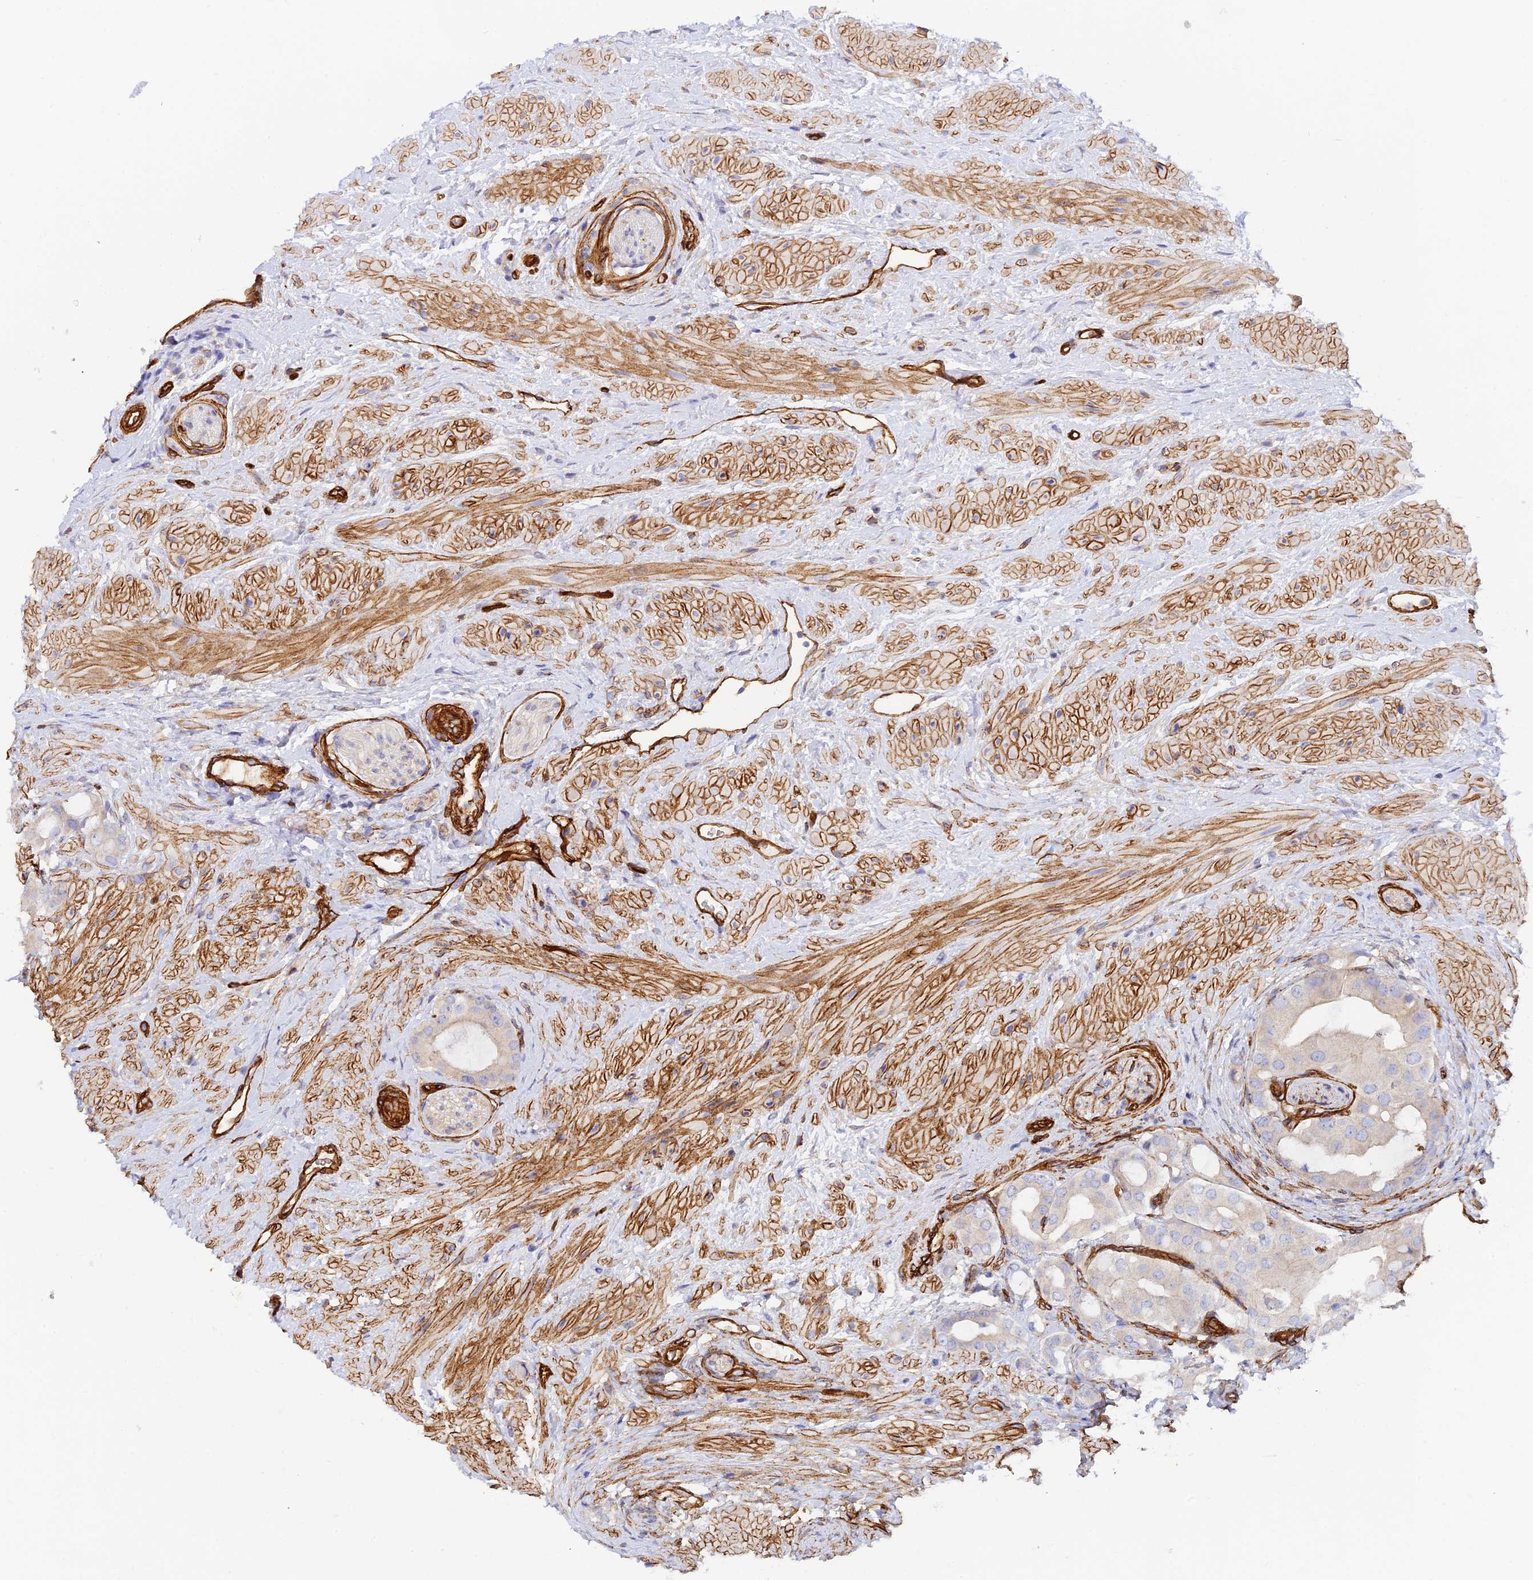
{"staining": {"intensity": "negative", "quantity": "none", "location": "none"}, "tissue": "prostate cancer", "cell_type": "Tumor cells", "image_type": "cancer", "snomed": [{"axis": "morphology", "description": "Adenocarcinoma, Low grade"}, {"axis": "topography", "description": "Prostate"}], "caption": "High power microscopy photomicrograph of an immunohistochemistry histopathology image of prostate cancer (low-grade adenocarcinoma), revealing no significant expression in tumor cells.", "gene": "MYO9A", "patient": {"sex": "male", "age": 57}}